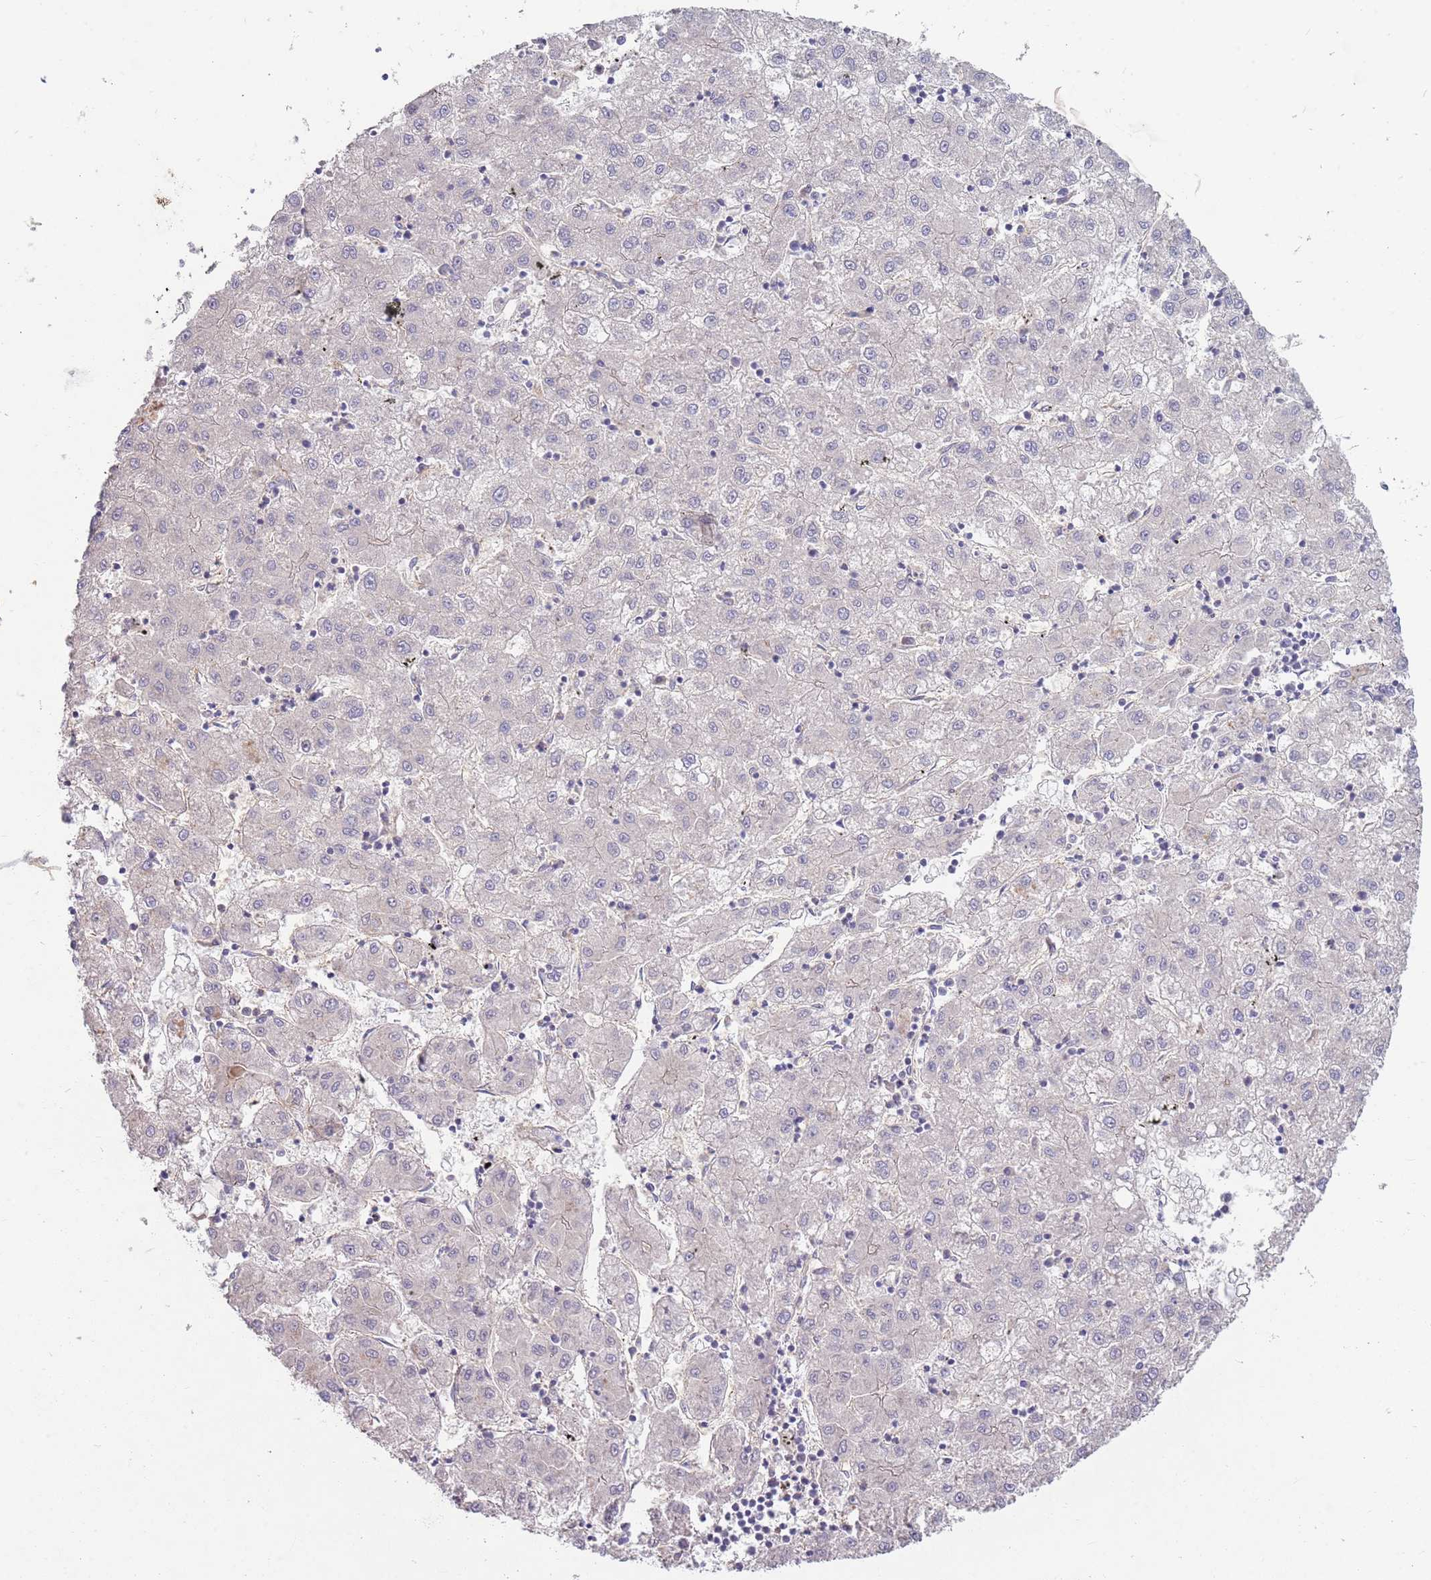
{"staining": {"intensity": "negative", "quantity": "none", "location": "none"}, "tissue": "liver cancer", "cell_type": "Tumor cells", "image_type": "cancer", "snomed": [{"axis": "morphology", "description": "Carcinoma, Hepatocellular, NOS"}, {"axis": "topography", "description": "Liver"}], "caption": "DAB (3,3'-diaminobenzidine) immunohistochemical staining of human liver hepatocellular carcinoma displays no significant staining in tumor cells. The staining is performed using DAB (3,3'-diaminobenzidine) brown chromogen with nuclei counter-stained in using hematoxylin.", "gene": "MEI1", "patient": {"sex": "male", "age": 72}}